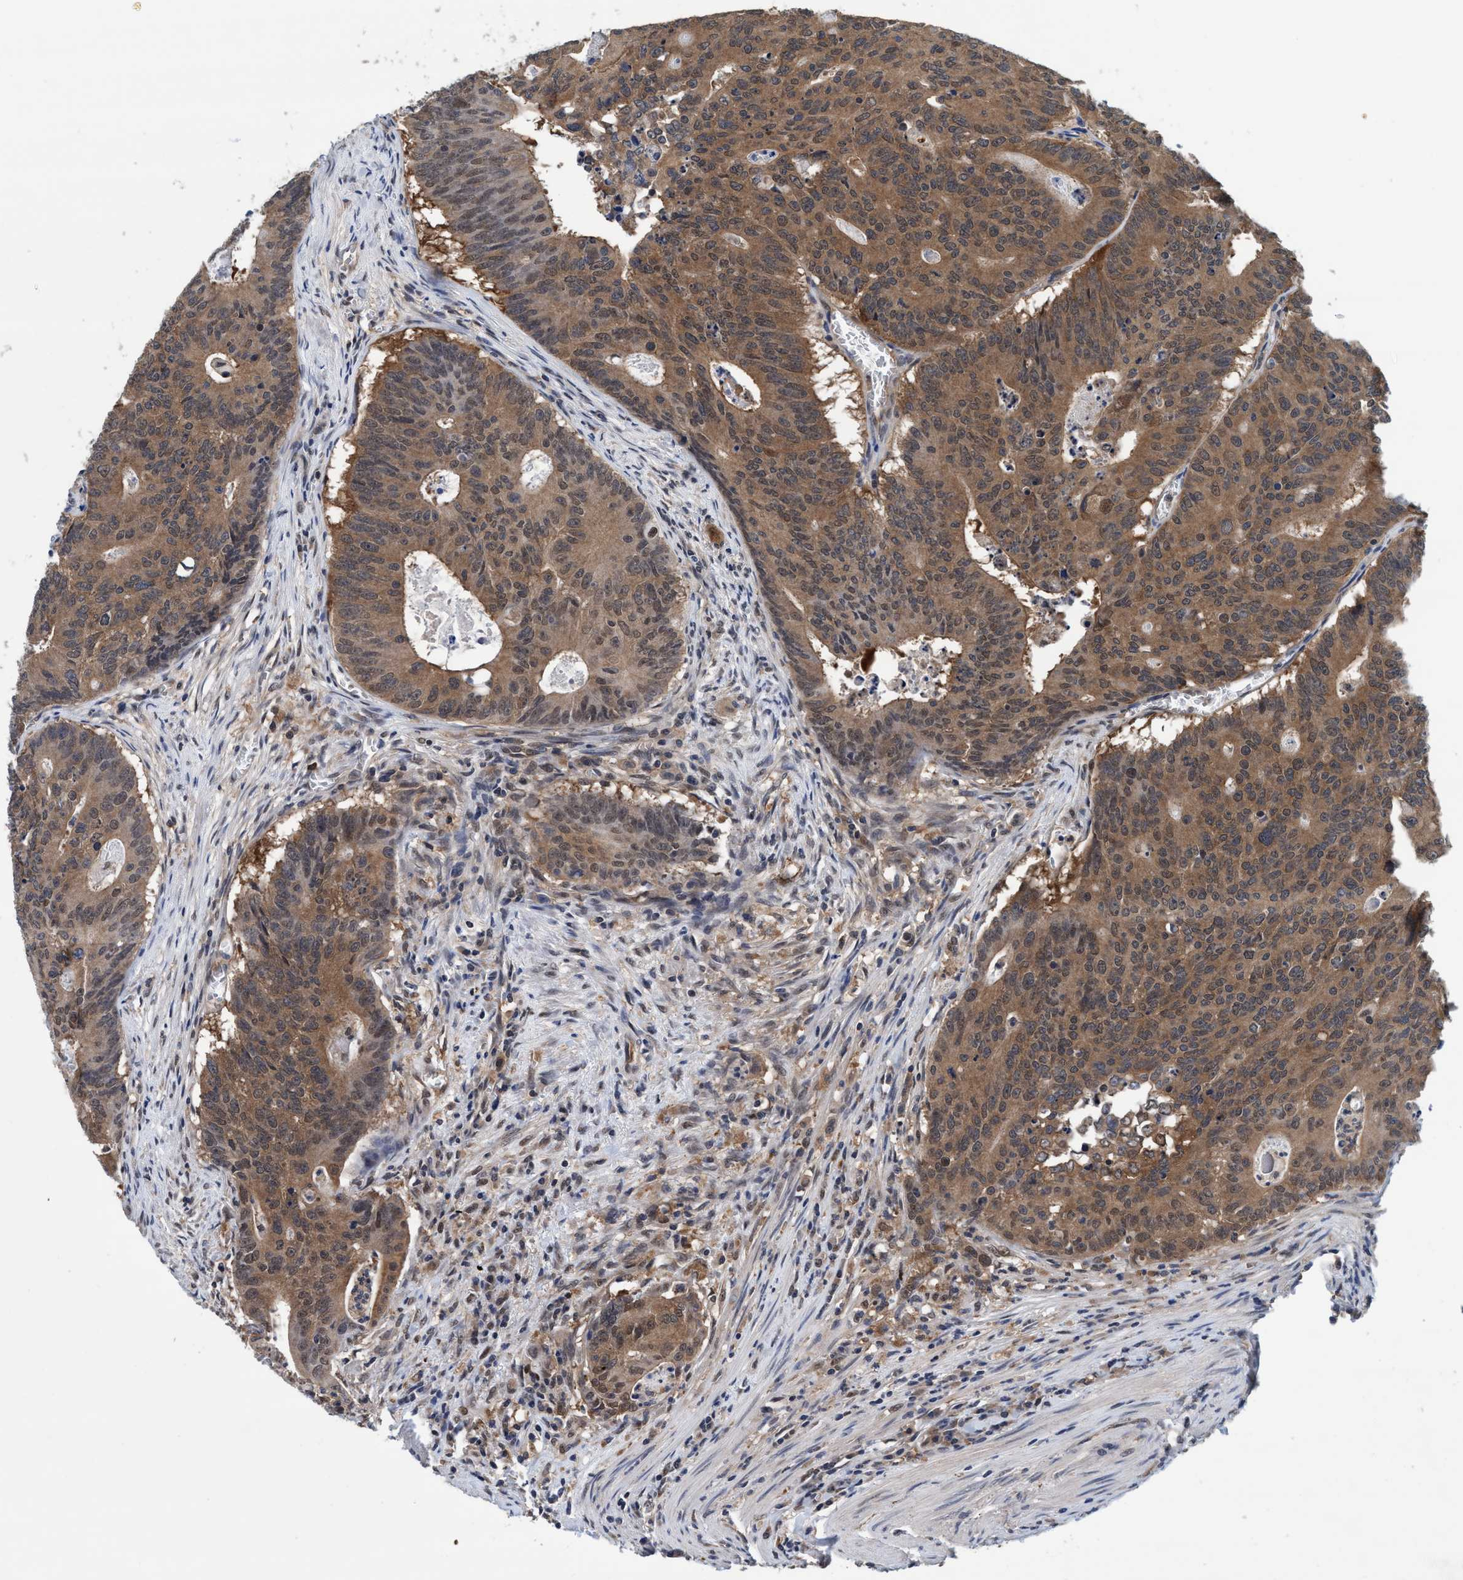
{"staining": {"intensity": "moderate", "quantity": ">75%", "location": "cytoplasmic/membranous"}, "tissue": "colorectal cancer", "cell_type": "Tumor cells", "image_type": "cancer", "snomed": [{"axis": "morphology", "description": "Adenocarcinoma, NOS"}, {"axis": "topography", "description": "Colon"}], "caption": "Protein expression analysis of human colorectal adenocarcinoma reveals moderate cytoplasmic/membranous expression in approximately >75% of tumor cells.", "gene": "PSMD12", "patient": {"sex": "male", "age": 87}}